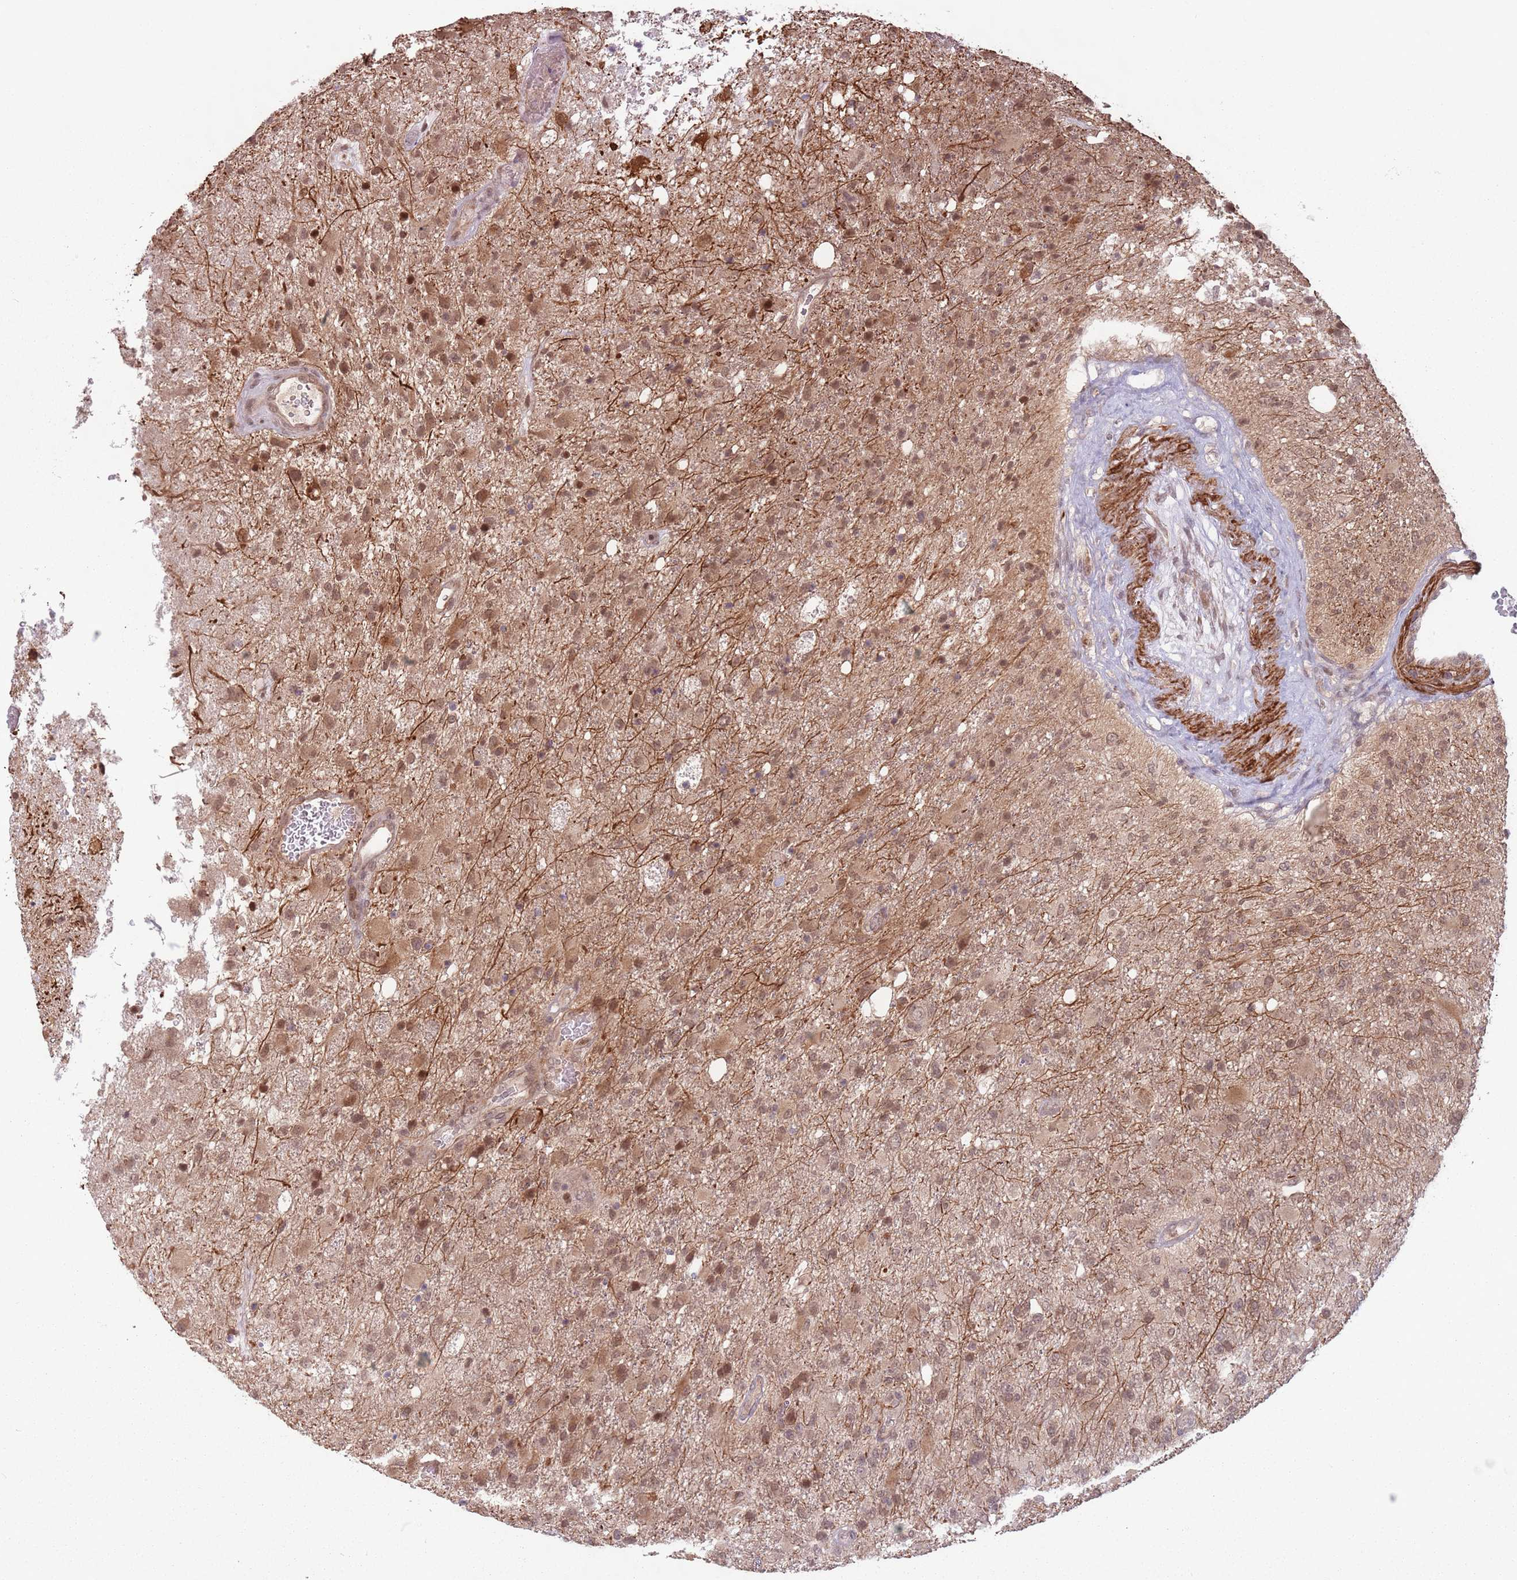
{"staining": {"intensity": "moderate", "quantity": ">75%", "location": "cytoplasmic/membranous,nuclear"}, "tissue": "glioma", "cell_type": "Tumor cells", "image_type": "cancer", "snomed": [{"axis": "morphology", "description": "Glioma, malignant, High grade"}, {"axis": "topography", "description": "Brain"}], "caption": "Protein staining shows moderate cytoplasmic/membranous and nuclear positivity in approximately >75% of tumor cells in glioma.", "gene": "CCDC154", "patient": {"sex": "female", "age": 74}}